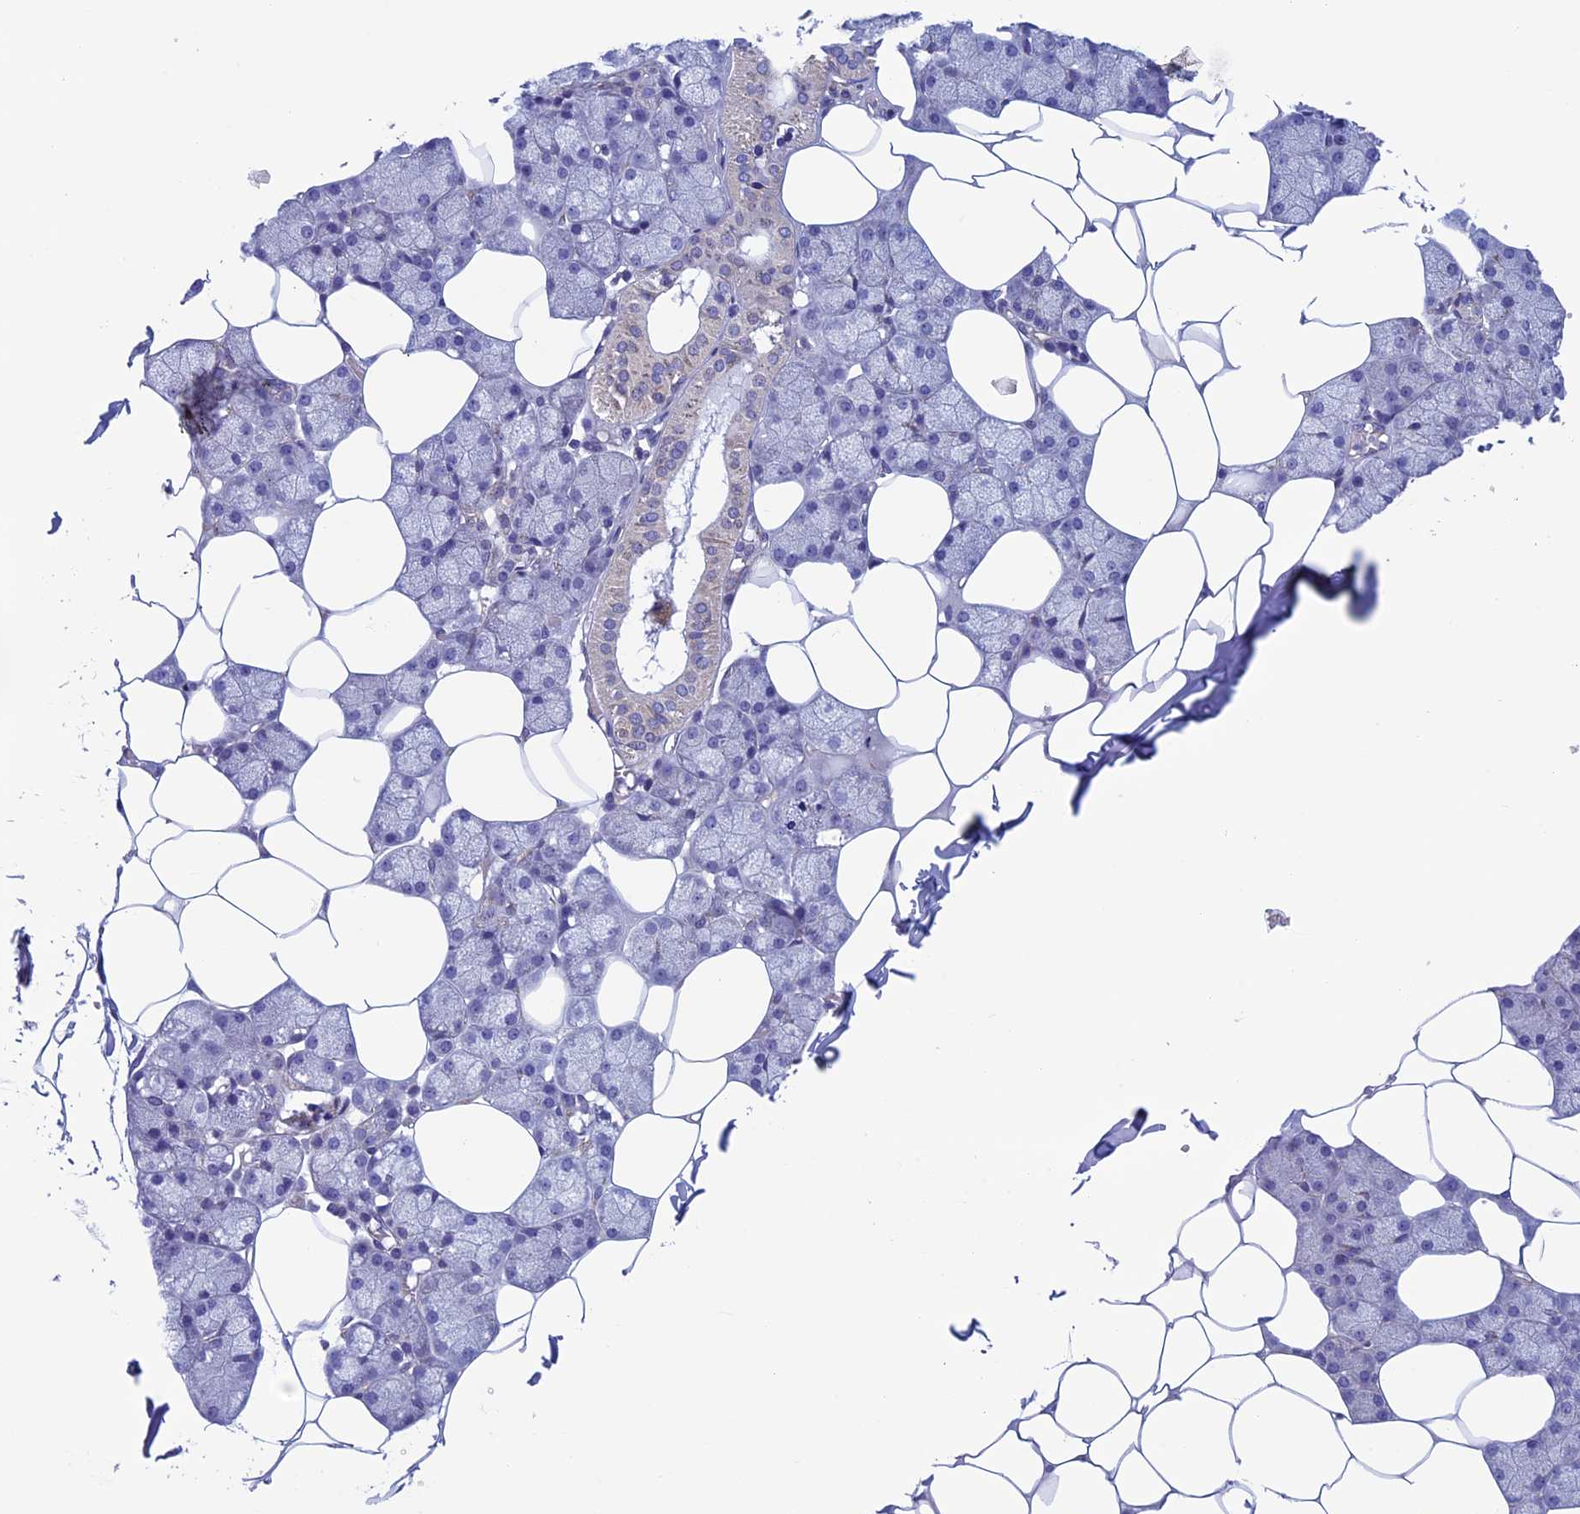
{"staining": {"intensity": "negative", "quantity": "none", "location": "none"}, "tissue": "salivary gland", "cell_type": "Glandular cells", "image_type": "normal", "snomed": [{"axis": "morphology", "description": "Normal tissue, NOS"}, {"axis": "topography", "description": "Salivary gland"}], "caption": "The image exhibits no significant positivity in glandular cells of salivary gland. (Brightfield microscopy of DAB (3,3'-diaminobenzidine) immunohistochemistry (IHC) at high magnification).", "gene": "MFSD12", "patient": {"sex": "male", "age": 62}}